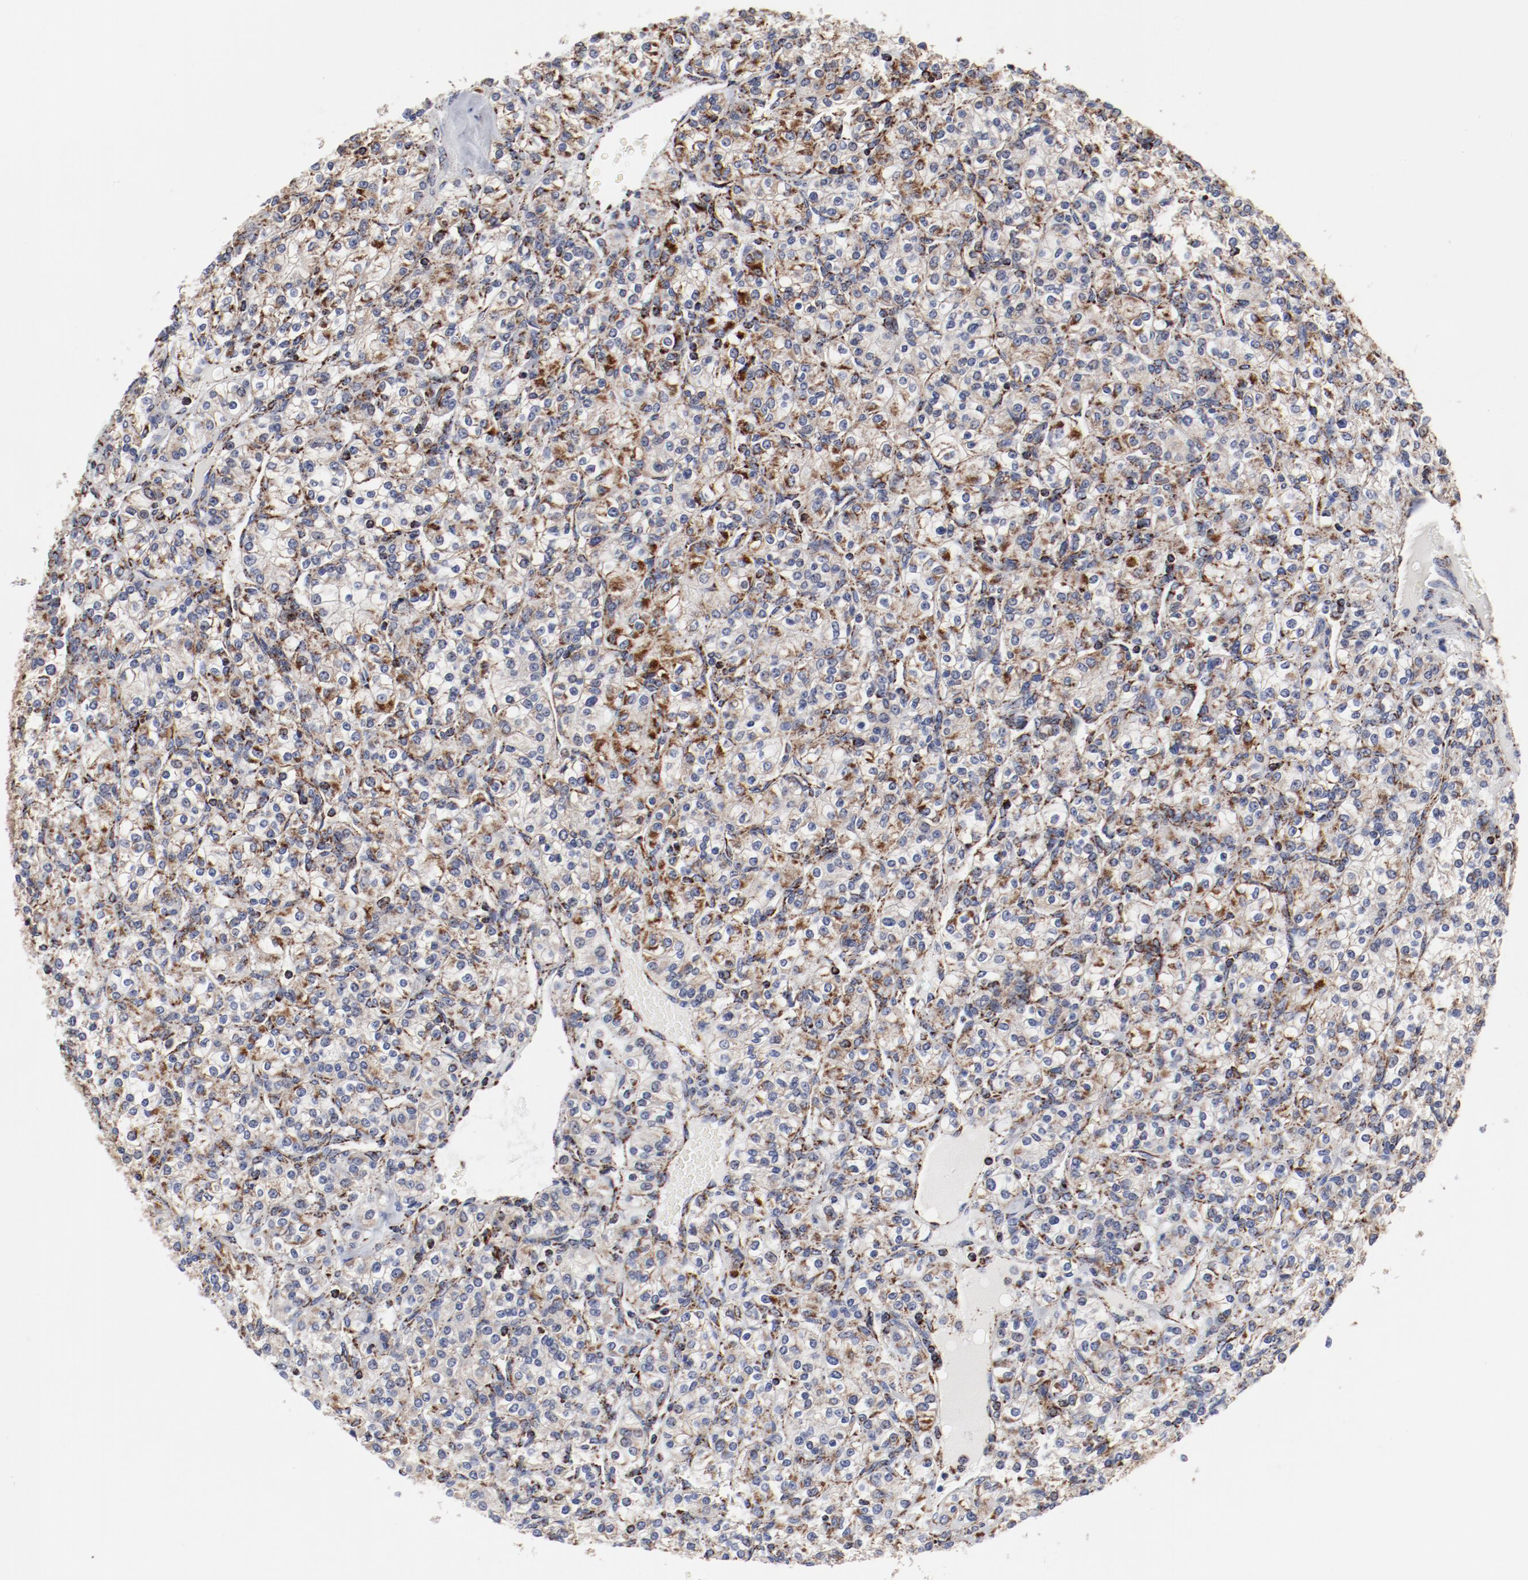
{"staining": {"intensity": "moderate", "quantity": ">75%", "location": "cytoplasmic/membranous"}, "tissue": "renal cancer", "cell_type": "Tumor cells", "image_type": "cancer", "snomed": [{"axis": "morphology", "description": "Adenocarcinoma, NOS"}, {"axis": "topography", "description": "Kidney"}], "caption": "High-magnification brightfield microscopy of adenocarcinoma (renal) stained with DAB (brown) and counterstained with hematoxylin (blue). tumor cells exhibit moderate cytoplasmic/membranous staining is appreciated in about>75% of cells. (DAB IHC with brightfield microscopy, high magnification).", "gene": "NDUFV2", "patient": {"sex": "male", "age": 77}}